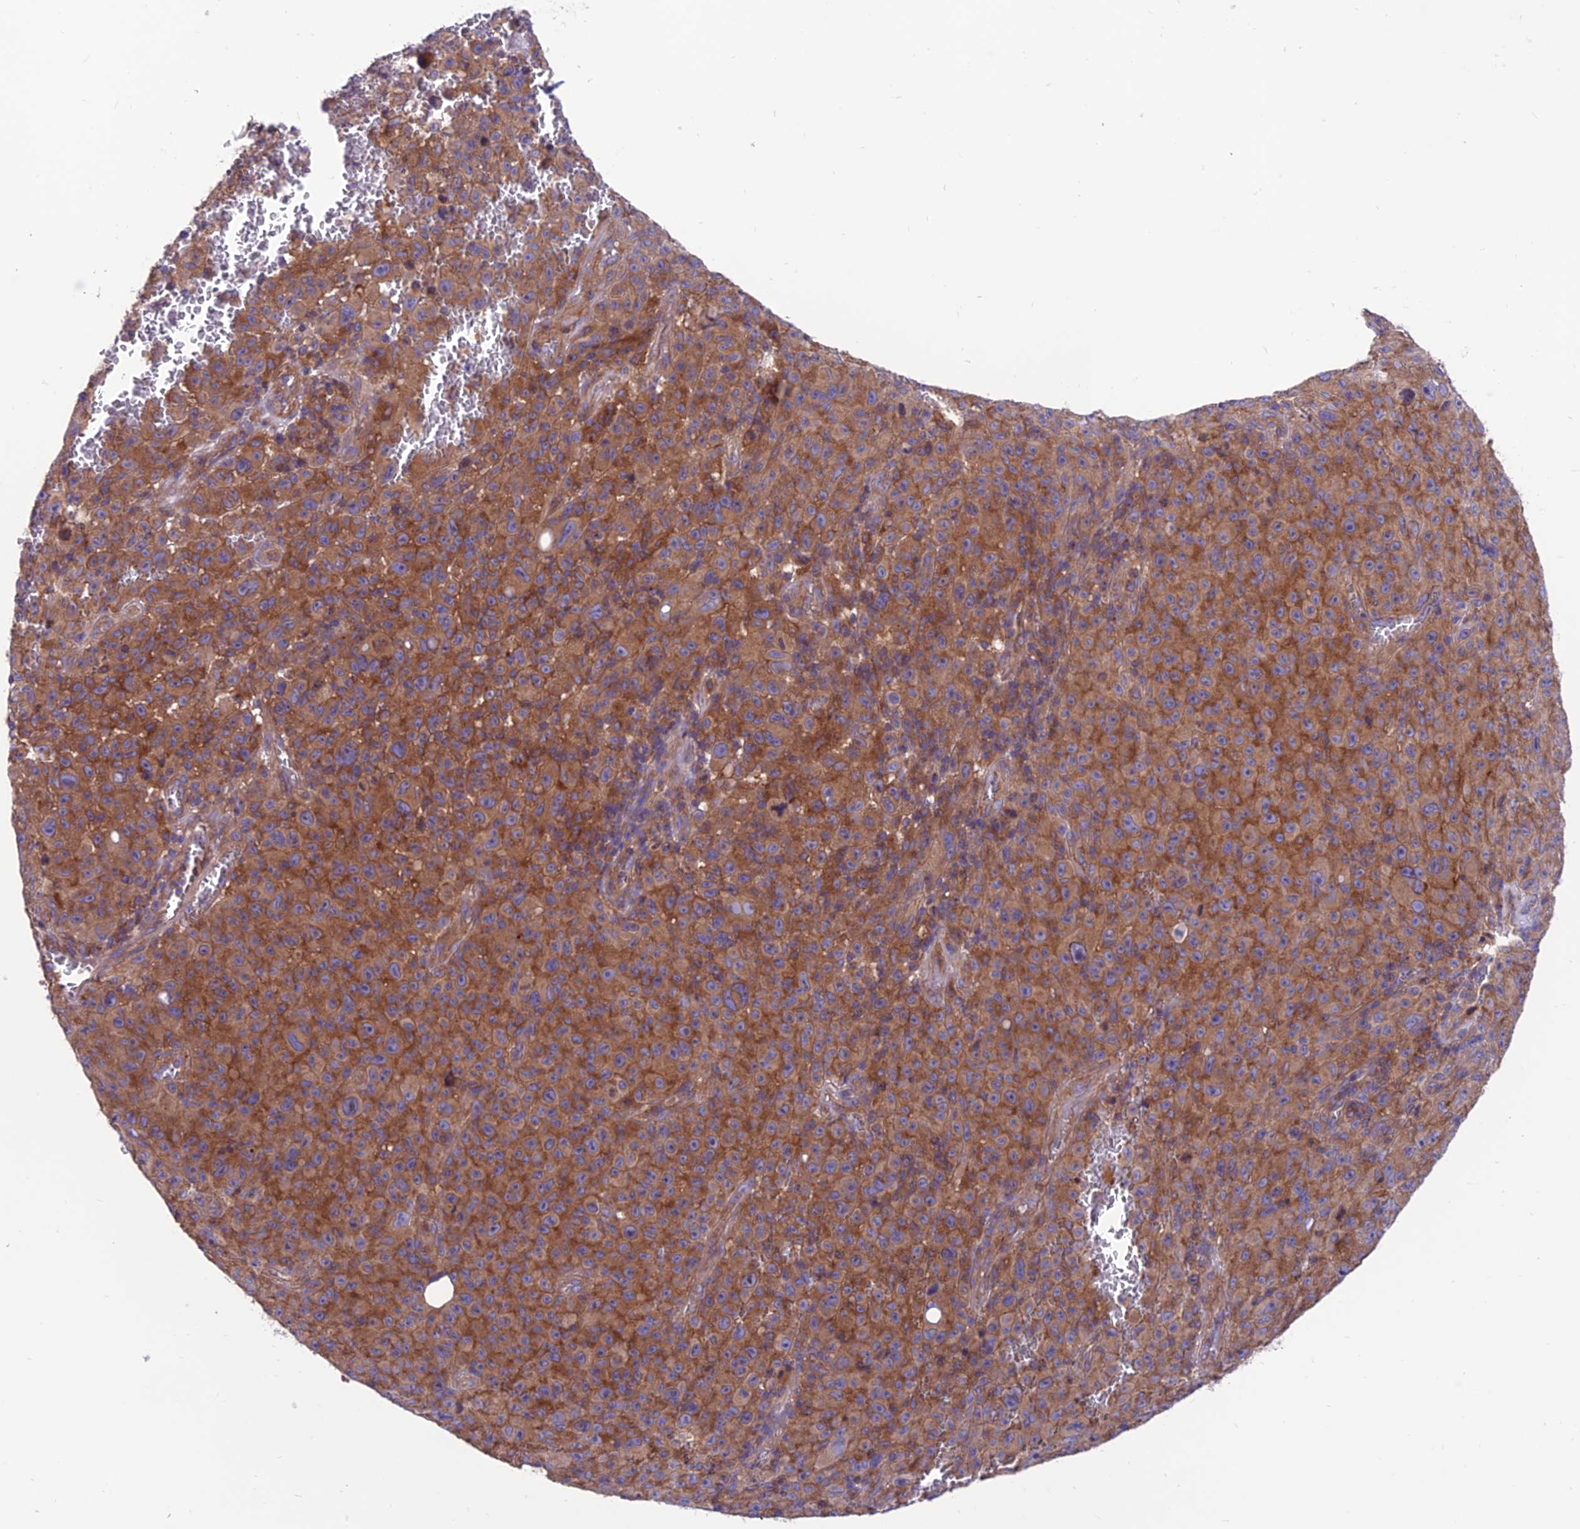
{"staining": {"intensity": "moderate", "quantity": ">75%", "location": "cytoplasmic/membranous"}, "tissue": "melanoma", "cell_type": "Tumor cells", "image_type": "cancer", "snomed": [{"axis": "morphology", "description": "Malignant melanoma, NOS"}, {"axis": "topography", "description": "Skin"}], "caption": "Malignant melanoma was stained to show a protein in brown. There is medium levels of moderate cytoplasmic/membranous expression in about >75% of tumor cells. The staining was performed using DAB (3,3'-diaminobenzidine), with brown indicating positive protein expression. Nuclei are stained blue with hematoxylin.", "gene": "VPS16", "patient": {"sex": "female", "age": 82}}